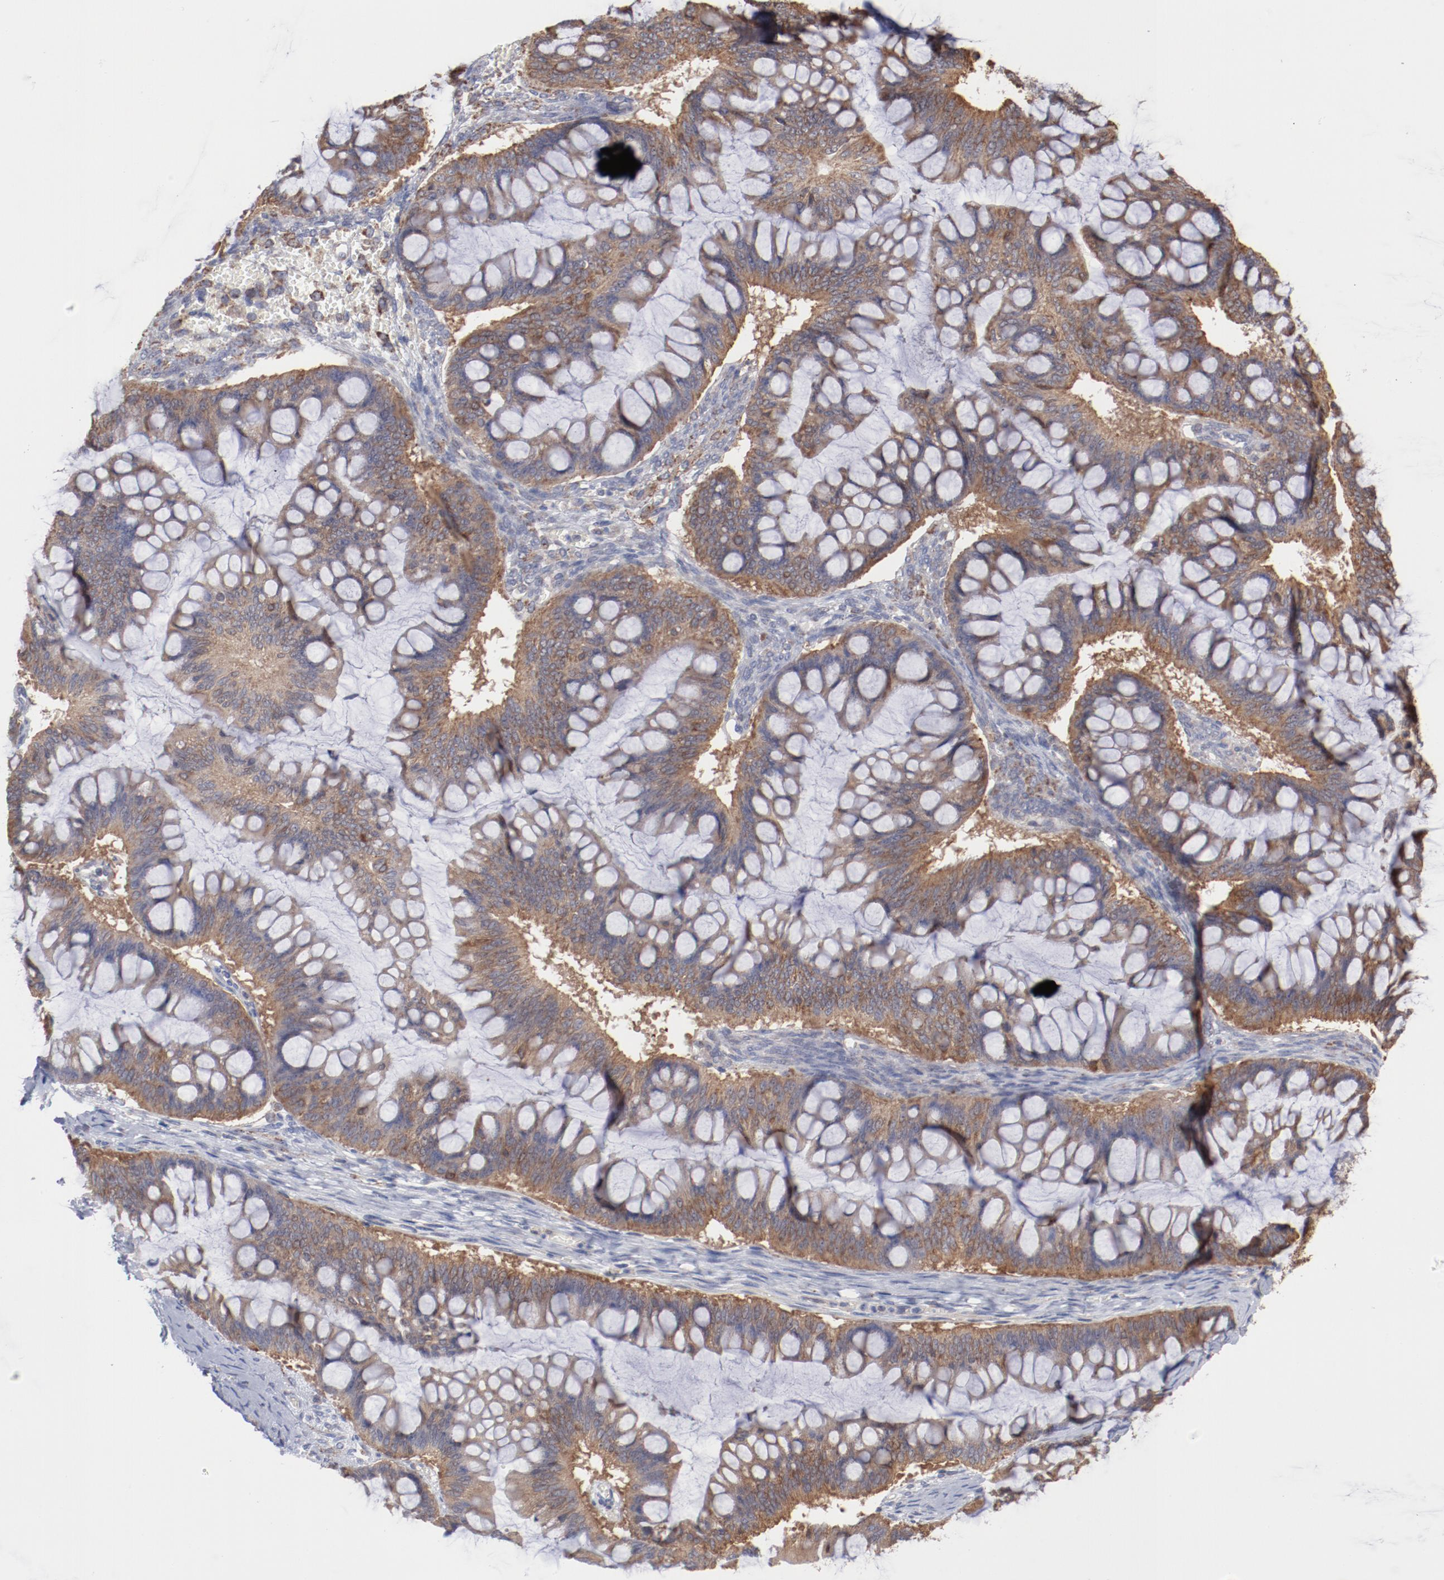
{"staining": {"intensity": "moderate", "quantity": ">75%", "location": "cytoplasmic/membranous"}, "tissue": "ovarian cancer", "cell_type": "Tumor cells", "image_type": "cancer", "snomed": [{"axis": "morphology", "description": "Cystadenocarcinoma, mucinous, NOS"}, {"axis": "topography", "description": "Ovary"}], "caption": "This photomicrograph exhibits ovarian cancer (mucinous cystadenocarcinoma) stained with immunohistochemistry to label a protein in brown. The cytoplasmic/membranous of tumor cells show moderate positivity for the protein. Nuclei are counter-stained blue.", "gene": "PPFIBP2", "patient": {"sex": "female", "age": 73}}